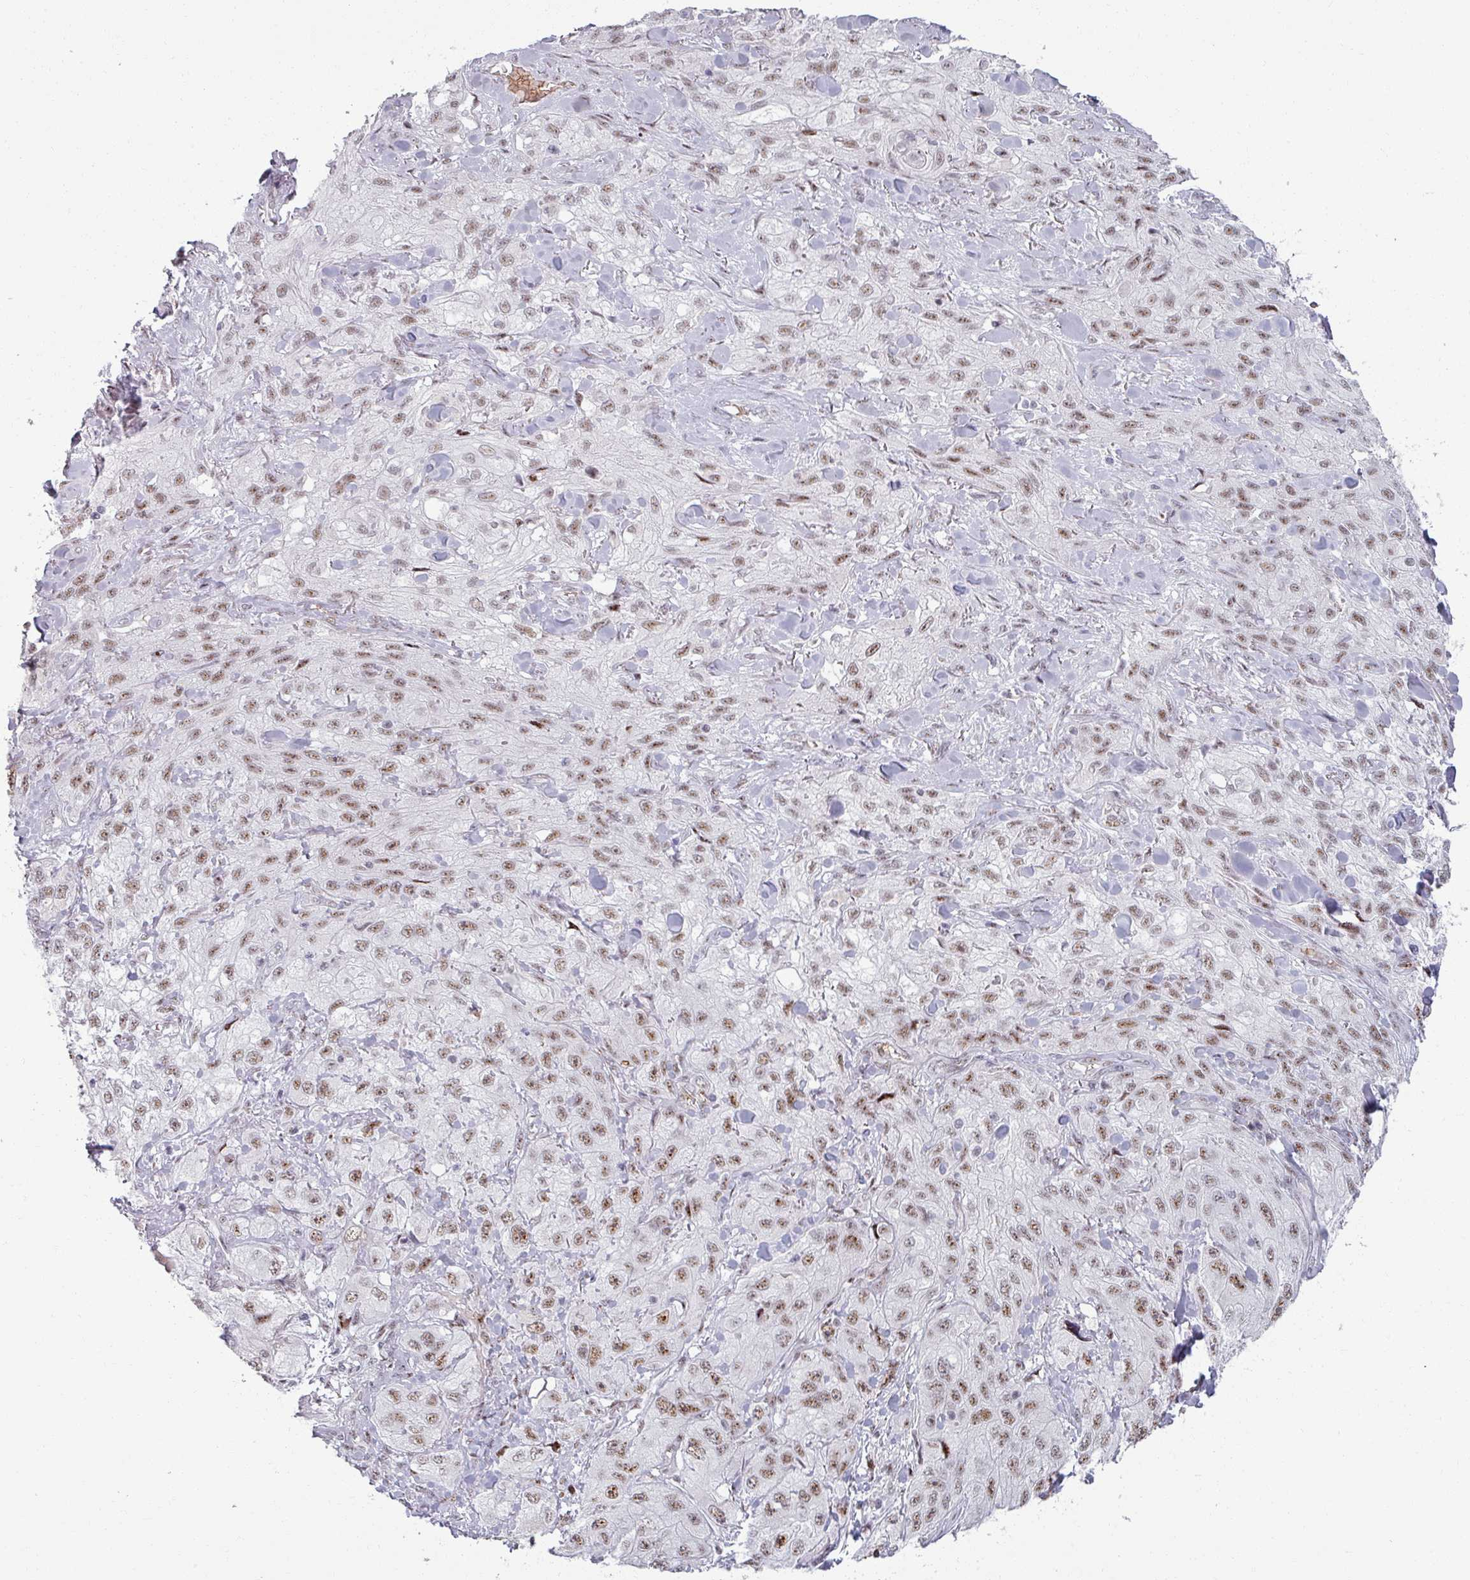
{"staining": {"intensity": "moderate", "quantity": ">75%", "location": "nuclear"}, "tissue": "skin cancer", "cell_type": "Tumor cells", "image_type": "cancer", "snomed": [{"axis": "morphology", "description": "Squamous cell carcinoma, NOS"}, {"axis": "topography", "description": "Skin"}, {"axis": "topography", "description": "Vulva"}], "caption": "Immunohistochemical staining of human skin squamous cell carcinoma reveals medium levels of moderate nuclear positivity in about >75% of tumor cells.", "gene": "NCOR1", "patient": {"sex": "female", "age": 86}}